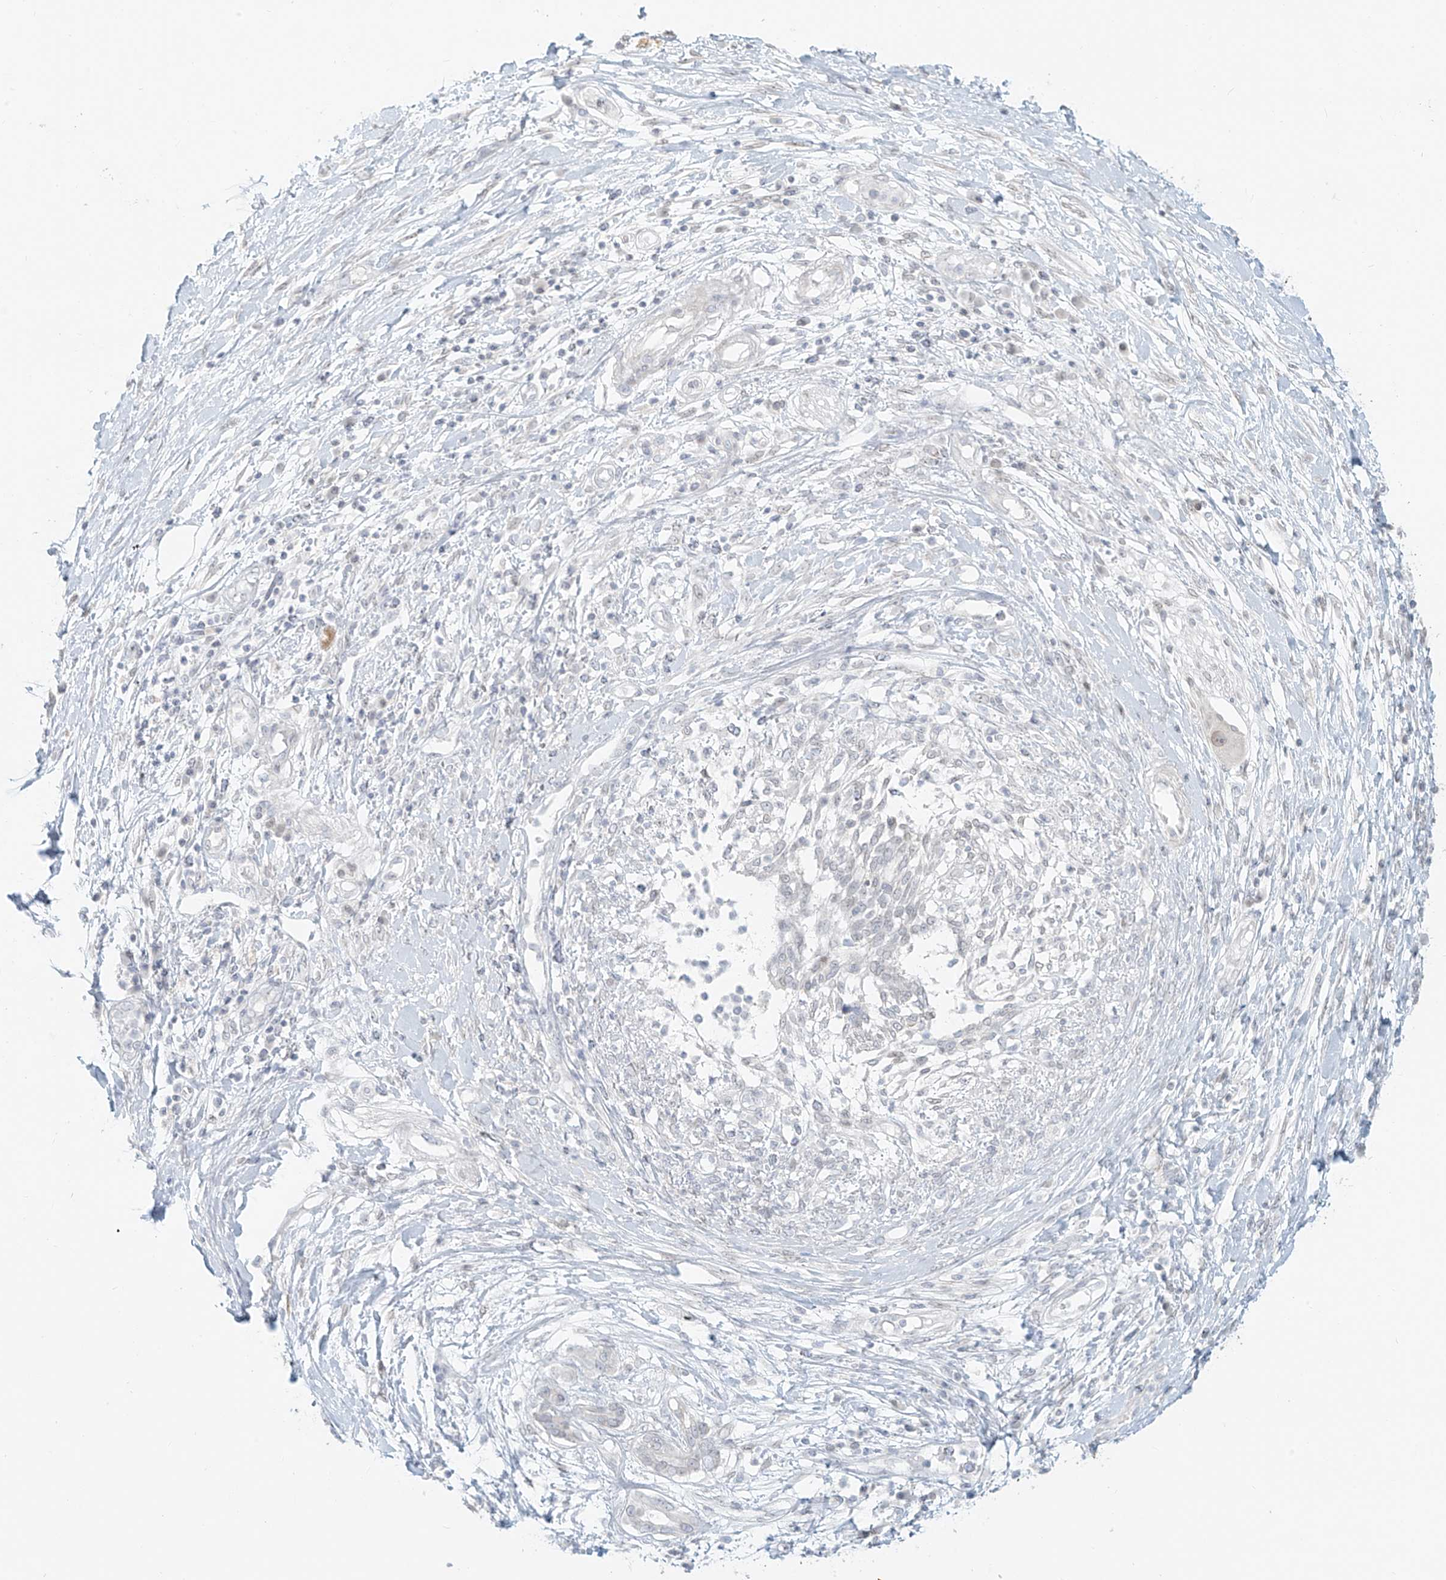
{"staining": {"intensity": "negative", "quantity": "none", "location": "none"}, "tissue": "pancreatic cancer", "cell_type": "Tumor cells", "image_type": "cancer", "snomed": [{"axis": "morphology", "description": "Adenocarcinoma, NOS"}, {"axis": "topography", "description": "Pancreas"}], "caption": "Histopathology image shows no protein positivity in tumor cells of pancreatic adenocarcinoma tissue.", "gene": "OSBPL7", "patient": {"sex": "female", "age": 56}}